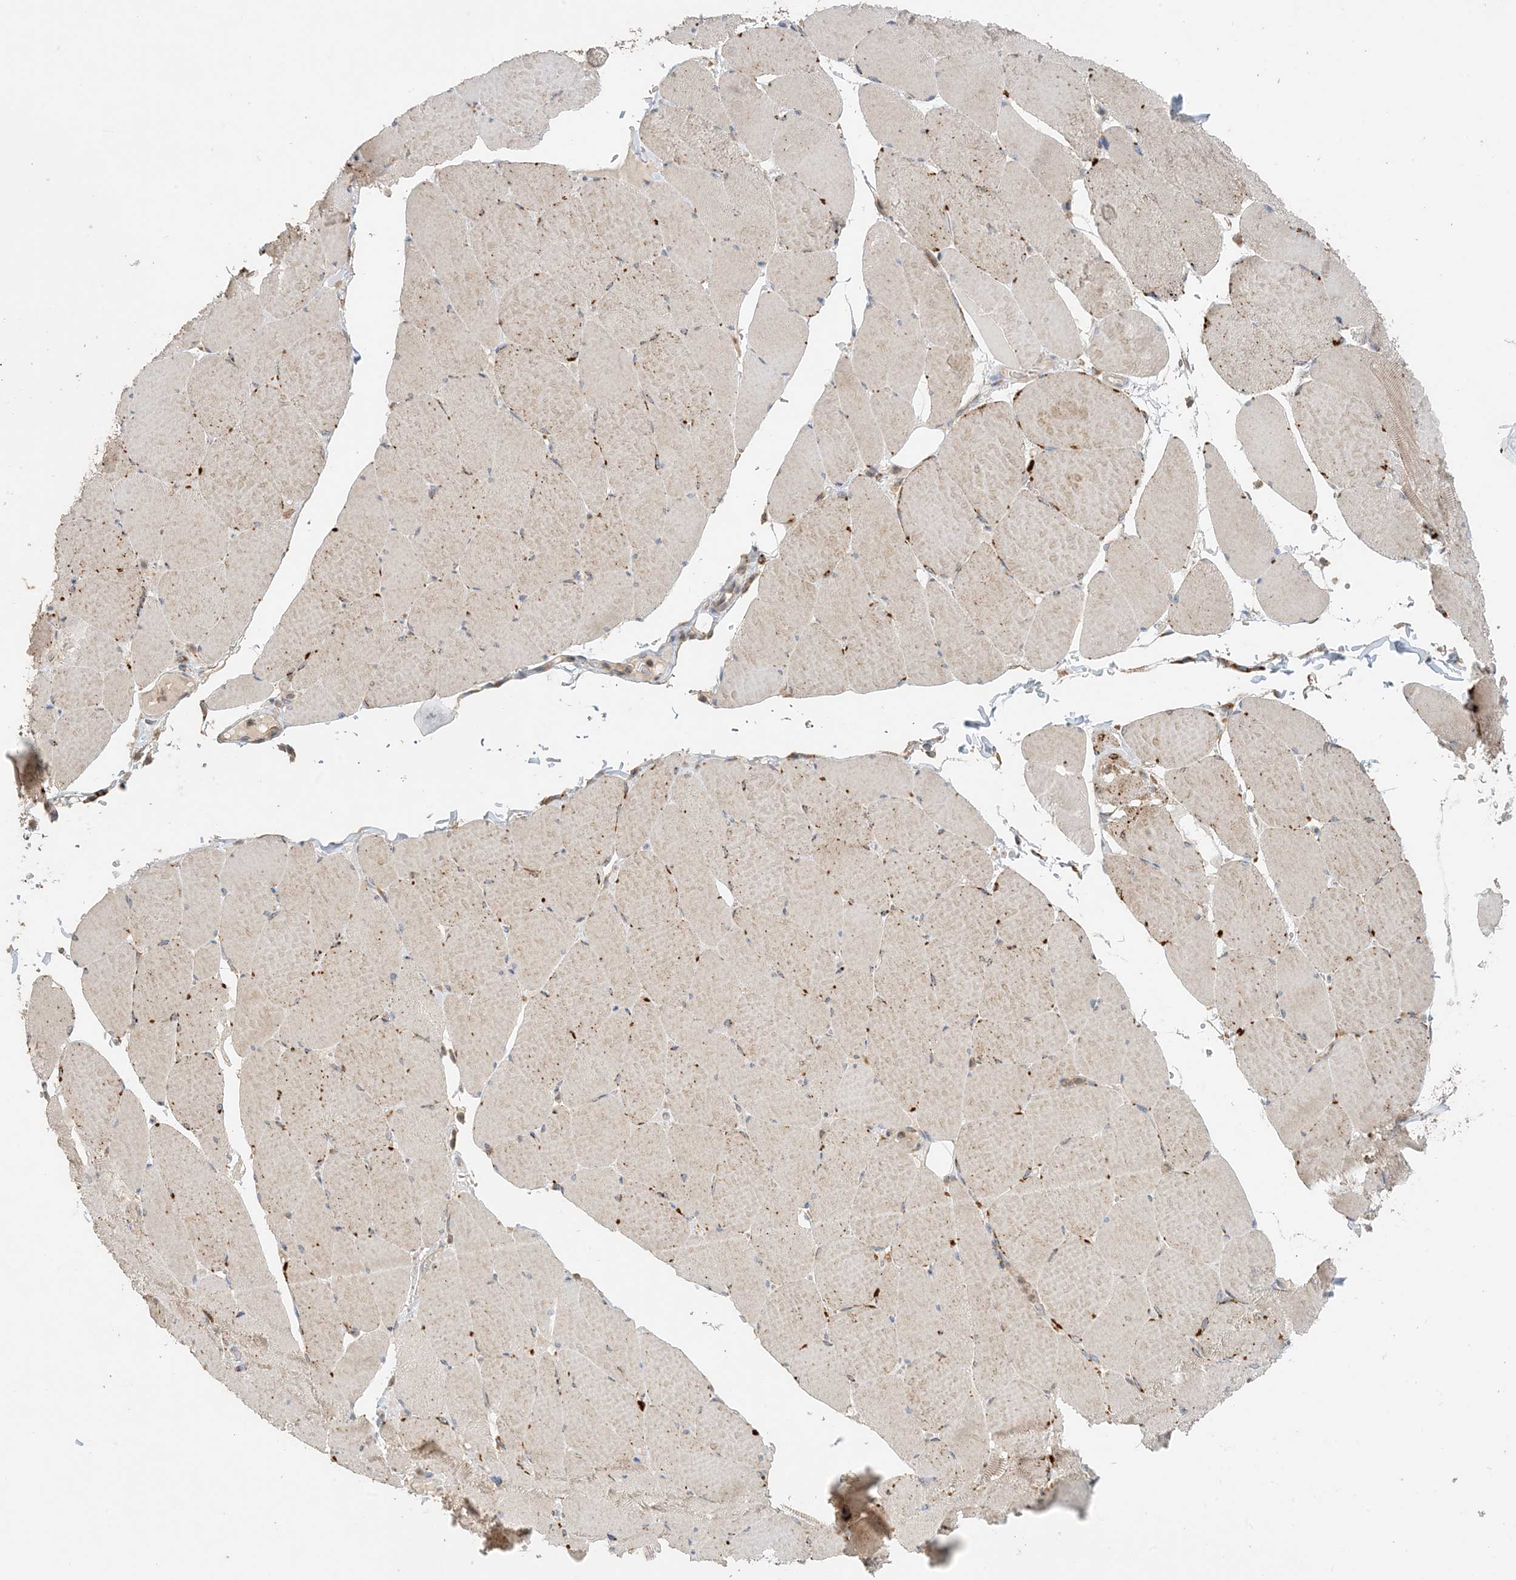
{"staining": {"intensity": "weak", "quantity": ">75%", "location": "cytoplasmic/membranous"}, "tissue": "skeletal muscle", "cell_type": "Myocytes", "image_type": "normal", "snomed": [{"axis": "morphology", "description": "Normal tissue, NOS"}, {"axis": "topography", "description": "Skeletal muscle"}, {"axis": "topography", "description": "Head-Neck"}], "caption": "IHC staining of unremarkable skeletal muscle, which demonstrates low levels of weak cytoplasmic/membranous staining in about >75% of myocytes indicating weak cytoplasmic/membranous protein expression. The staining was performed using DAB (3,3'-diaminobenzidine) (brown) for protein detection and nuclei were counterstained in hematoxylin (blue).", "gene": "SPPL2A", "patient": {"sex": "male", "age": 66}}